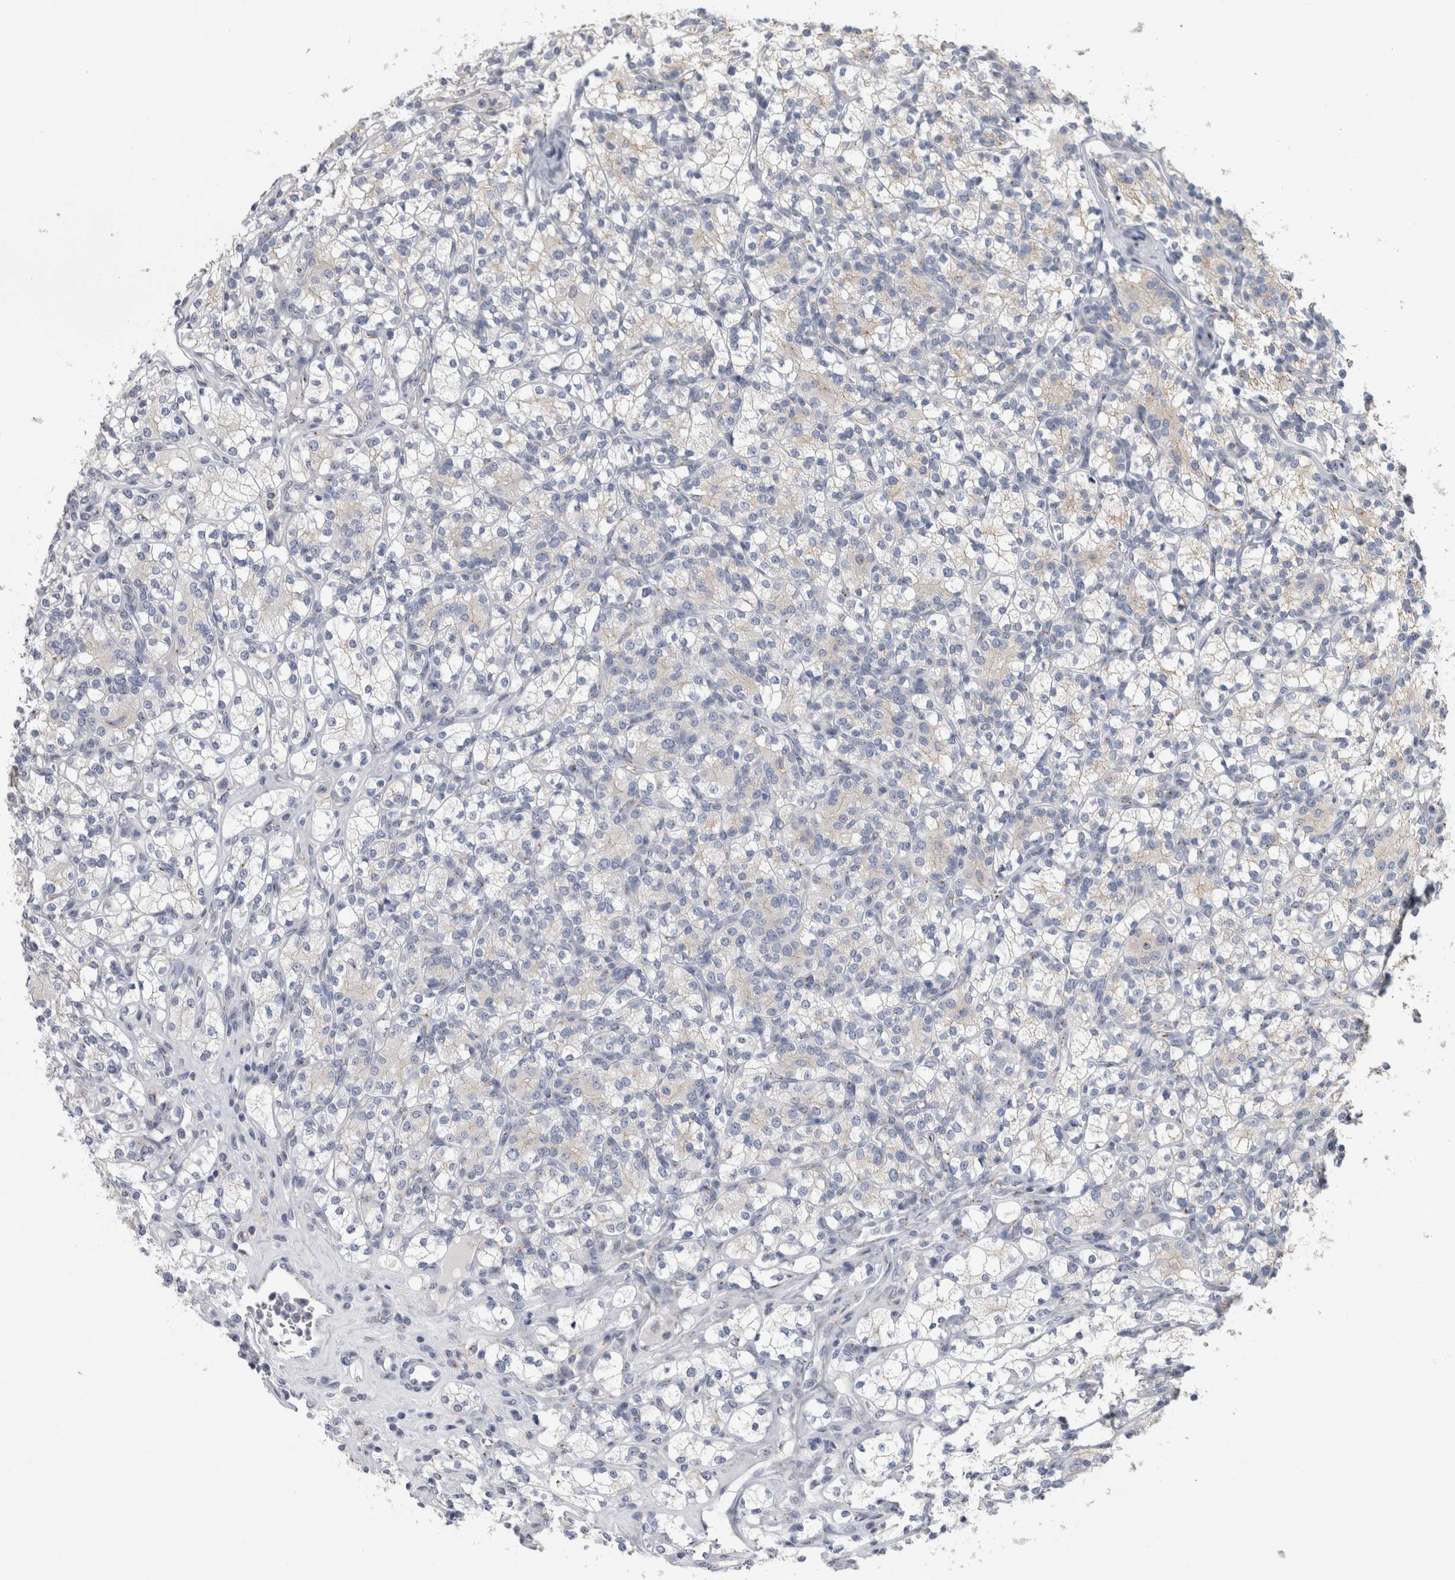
{"staining": {"intensity": "negative", "quantity": "none", "location": "none"}, "tissue": "renal cancer", "cell_type": "Tumor cells", "image_type": "cancer", "snomed": [{"axis": "morphology", "description": "Adenocarcinoma, NOS"}, {"axis": "topography", "description": "Kidney"}], "caption": "Image shows no protein positivity in tumor cells of adenocarcinoma (renal) tissue. The staining was performed using DAB (3,3'-diaminobenzidine) to visualize the protein expression in brown, while the nuclei were stained in blue with hematoxylin (Magnification: 20x).", "gene": "AKAP9", "patient": {"sex": "male", "age": 77}}